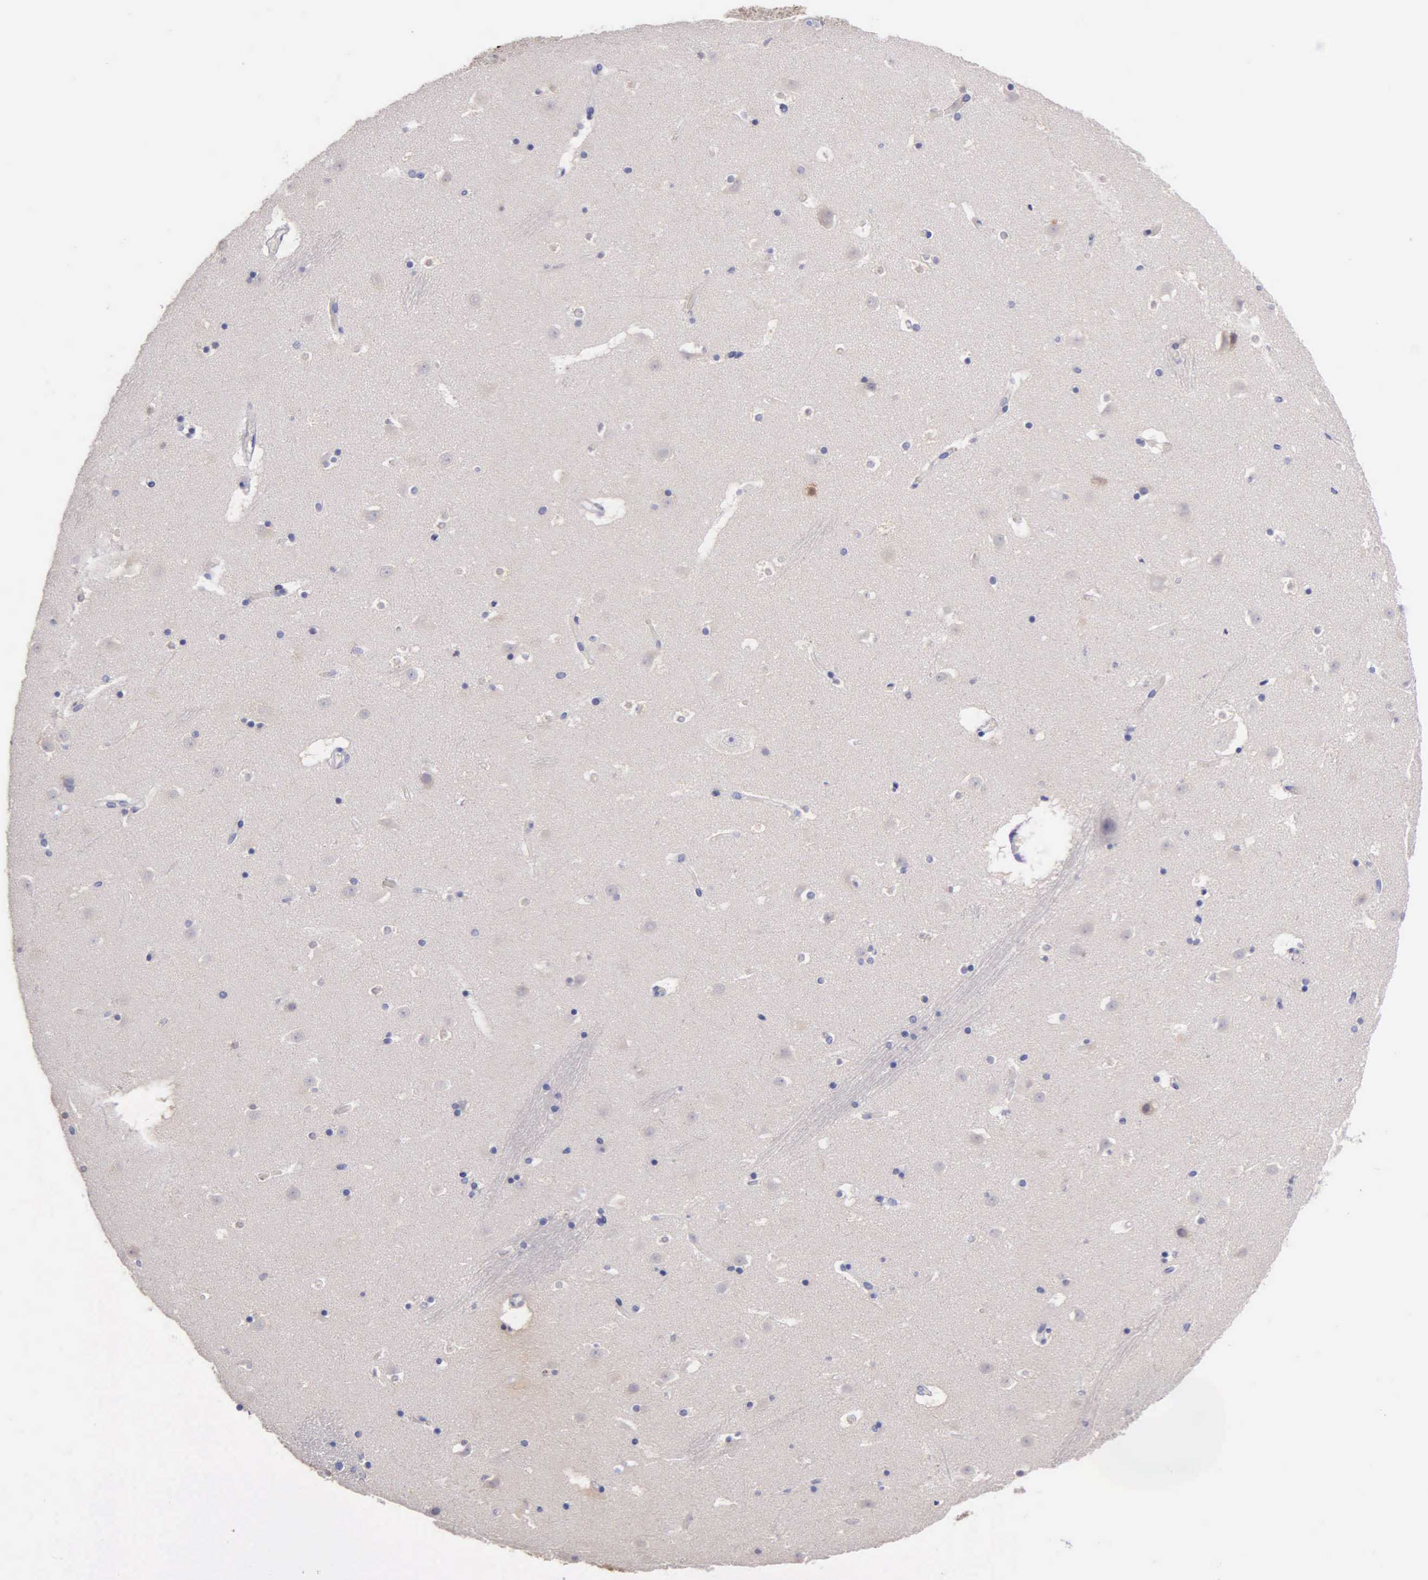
{"staining": {"intensity": "negative", "quantity": "none", "location": "none"}, "tissue": "caudate", "cell_type": "Glial cells", "image_type": "normal", "snomed": [{"axis": "morphology", "description": "Normal tissue, NOS"}, {"axis": "topography", "description": "Lateral ventricle wall"}], "caption": "The immunohistochemistry (IHC) photomicrograph has no significant expression in glial cells of caudate.", "gene": "GSTT2B", "patient": {"sex": "male", "age": 45}}